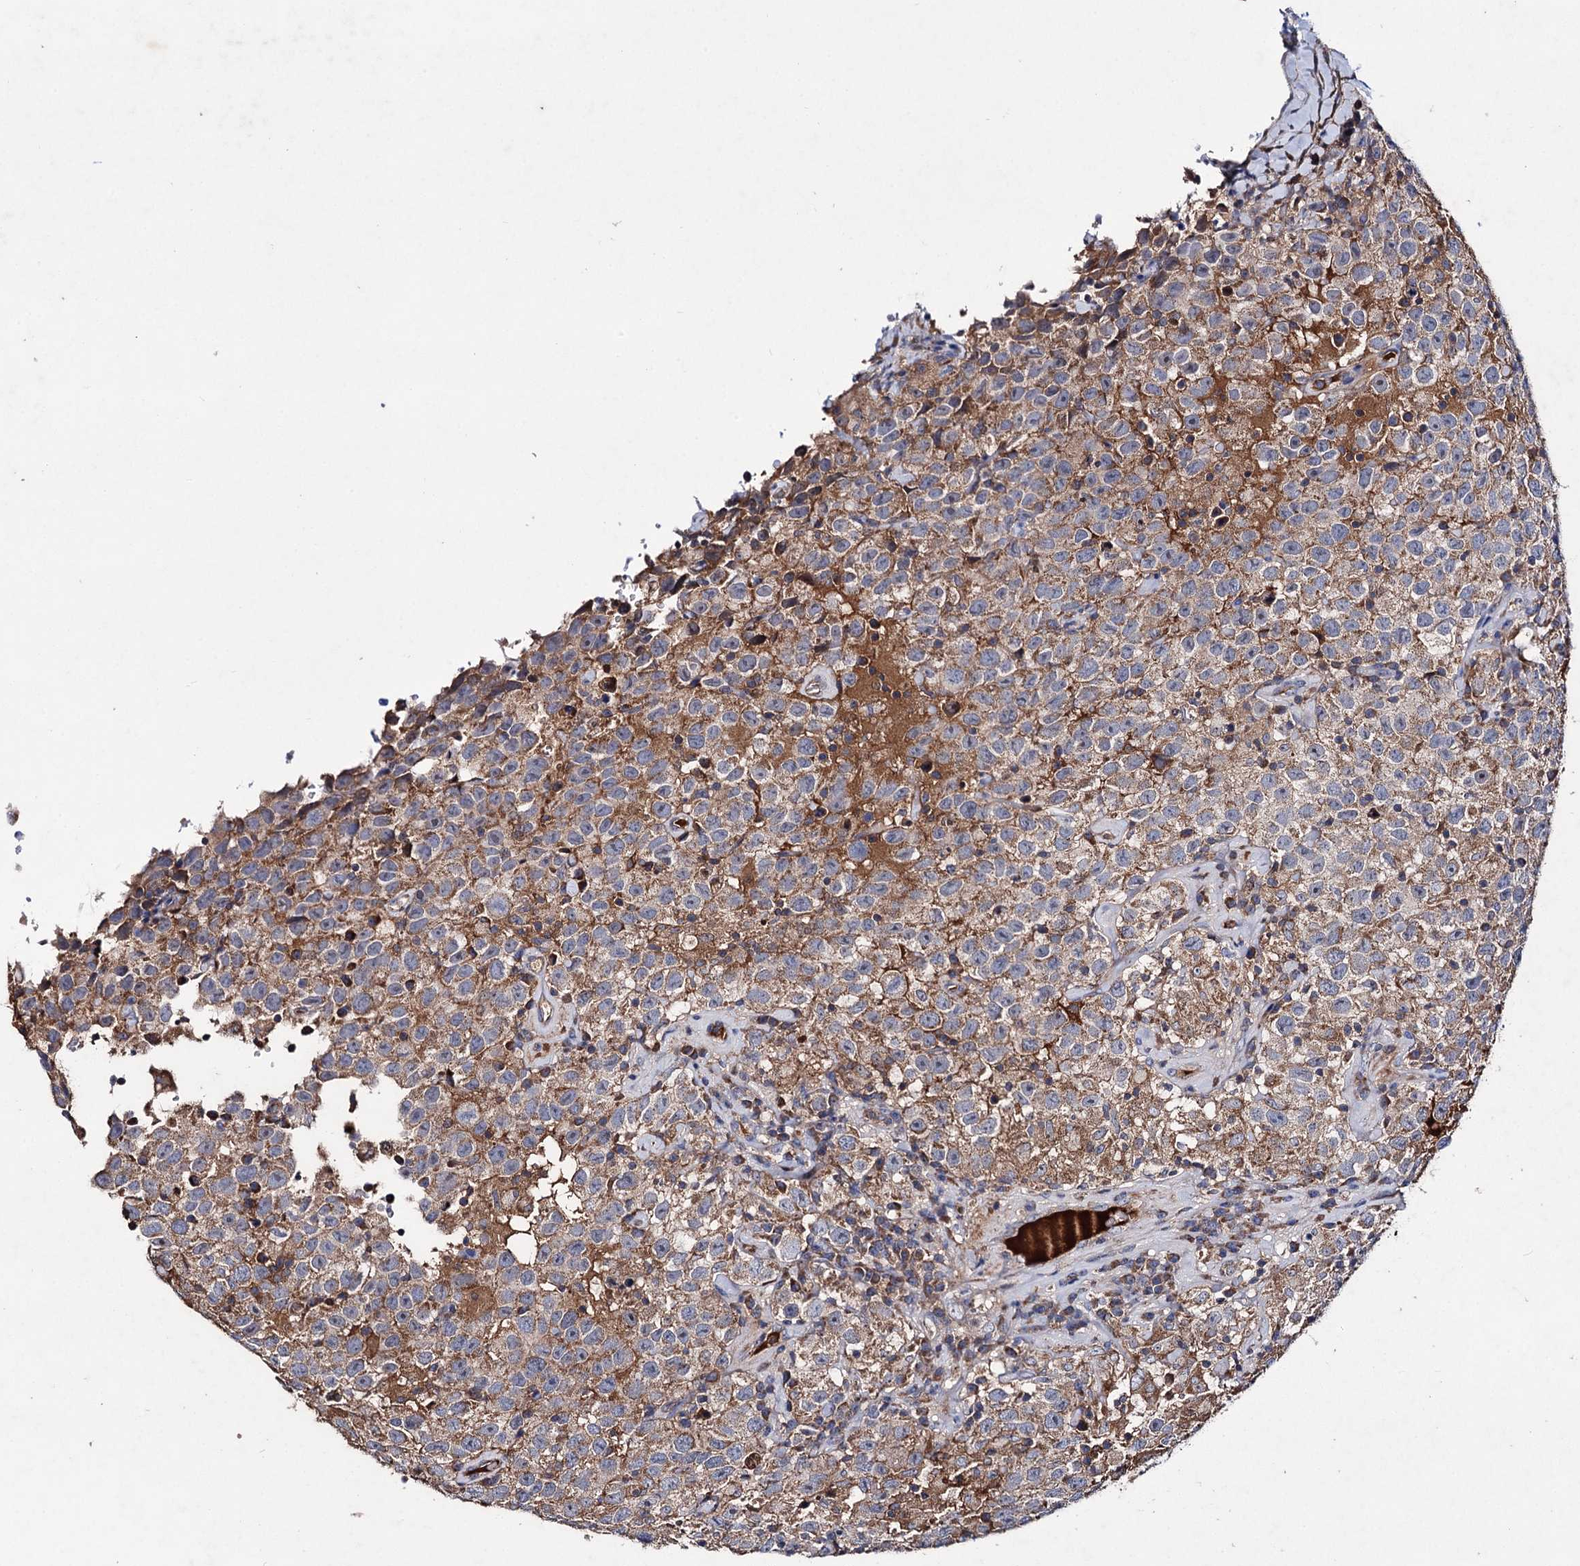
{"staining": {"intensity": "moderate", "quantity": ">75%", "location": "cytoplasmic/membranous"}, "tissue": "testis cancer", "cell_type": "Tumor cells", "image_type": "cancer", "snomed": [{"axis": "morphology", "description": "Seminoma, NOS"}, {"axis": "topography", "description": "Testis"}], "caption": "Seminoma (testis) stained with DAB immunohistochemistry (IHC) shows medium levels of moderate cytoplasmic/membranous expression in approximately >75% of tumor cells.", "gene": "CLPB", "patient": {"sex": "male", "age": 41}}